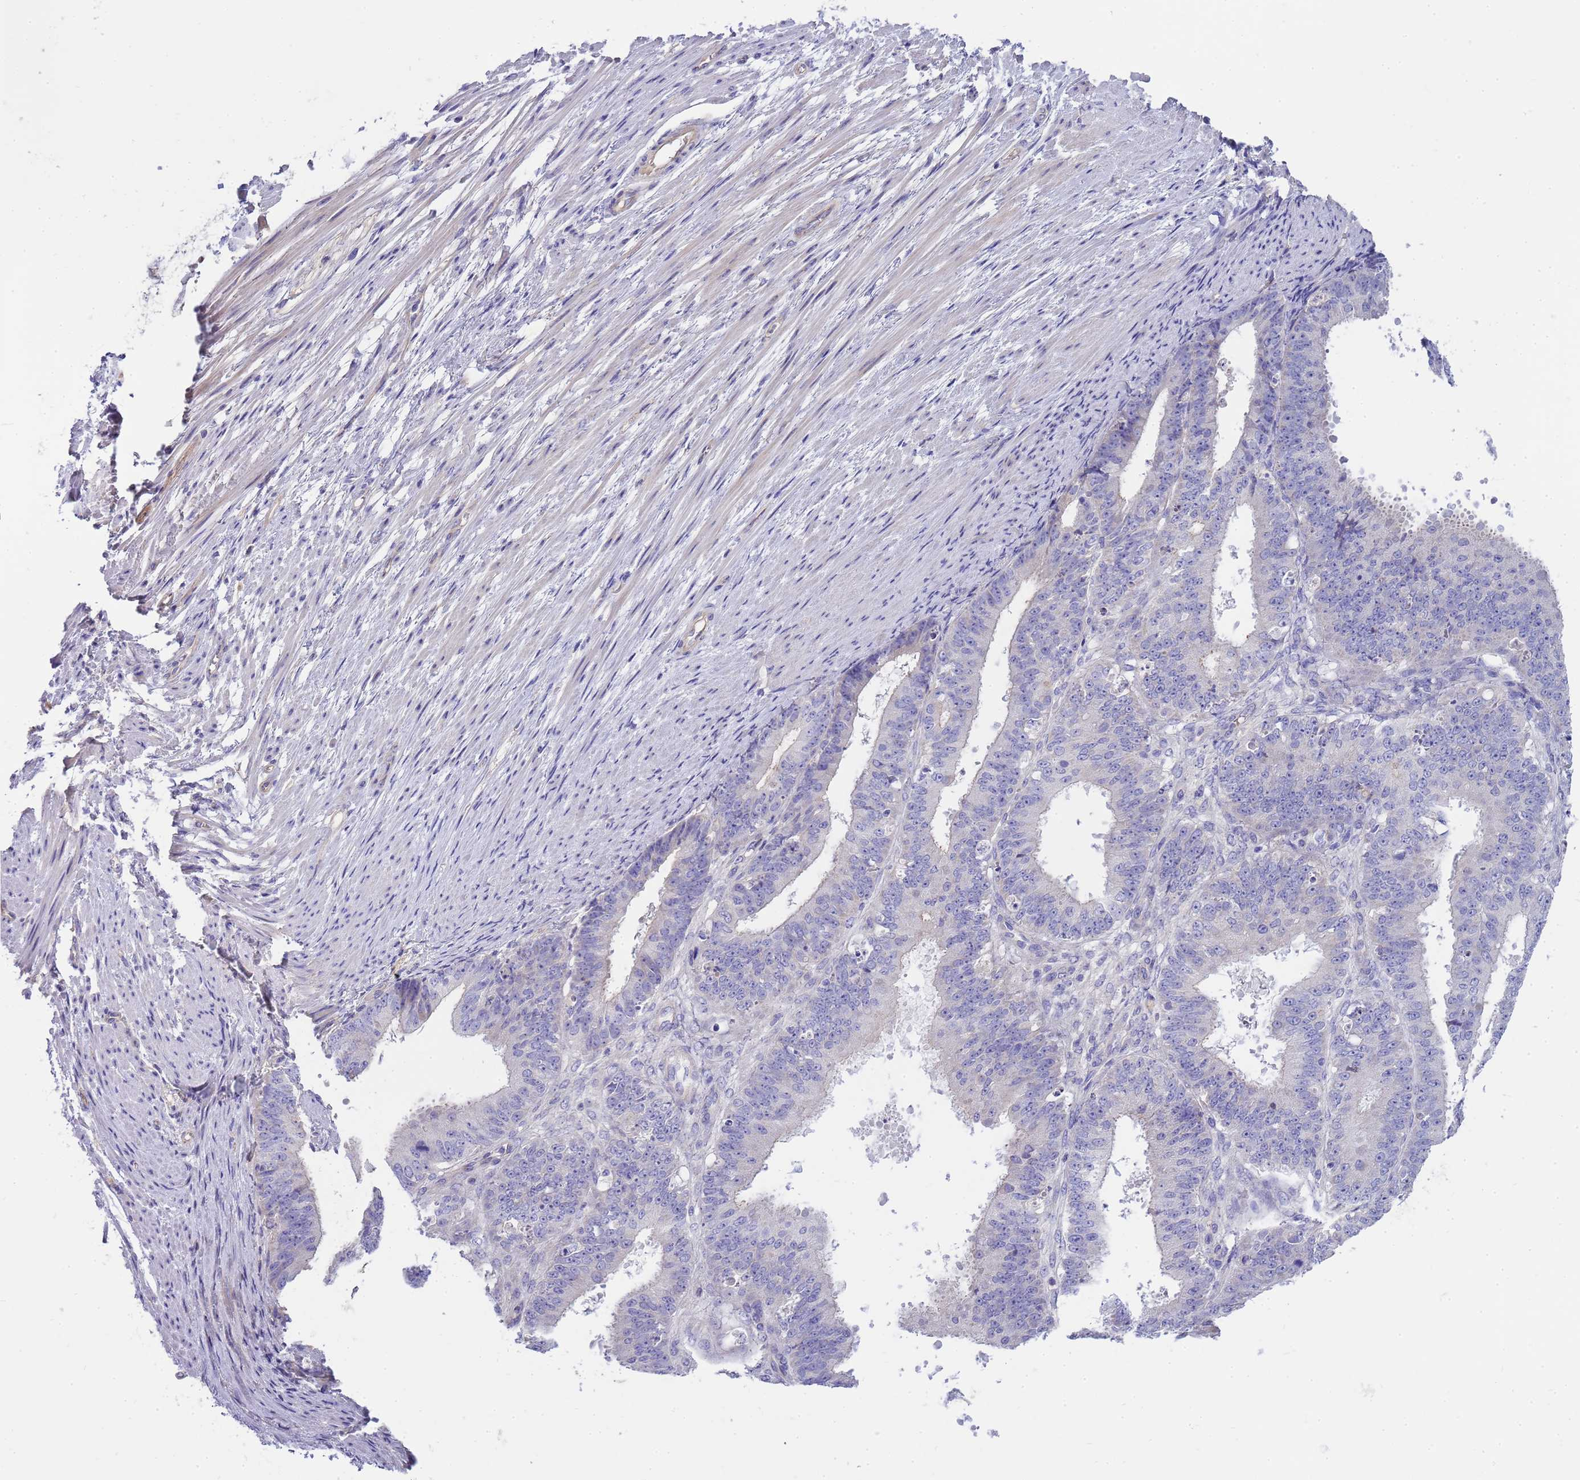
{"staining": {"intensity": "negative", "quantity": "none", "location": "none"}, "tissue": "ovarian cancer", "cell_type": "Tumor cells", "image_type": "cancer", "snomed": [{"axis": "morphology", "description": "Carcinoma, endometroid"}, {"axis": "topography", "description": "Appendix"}, {"axis": "topography", "description": "Ovary"}], "caption": "Tumor cells are negative for protein expression in human ovarian cancer.", "gene": "RIPPLY2", "patient": {"sex": "female", "age": 42}}